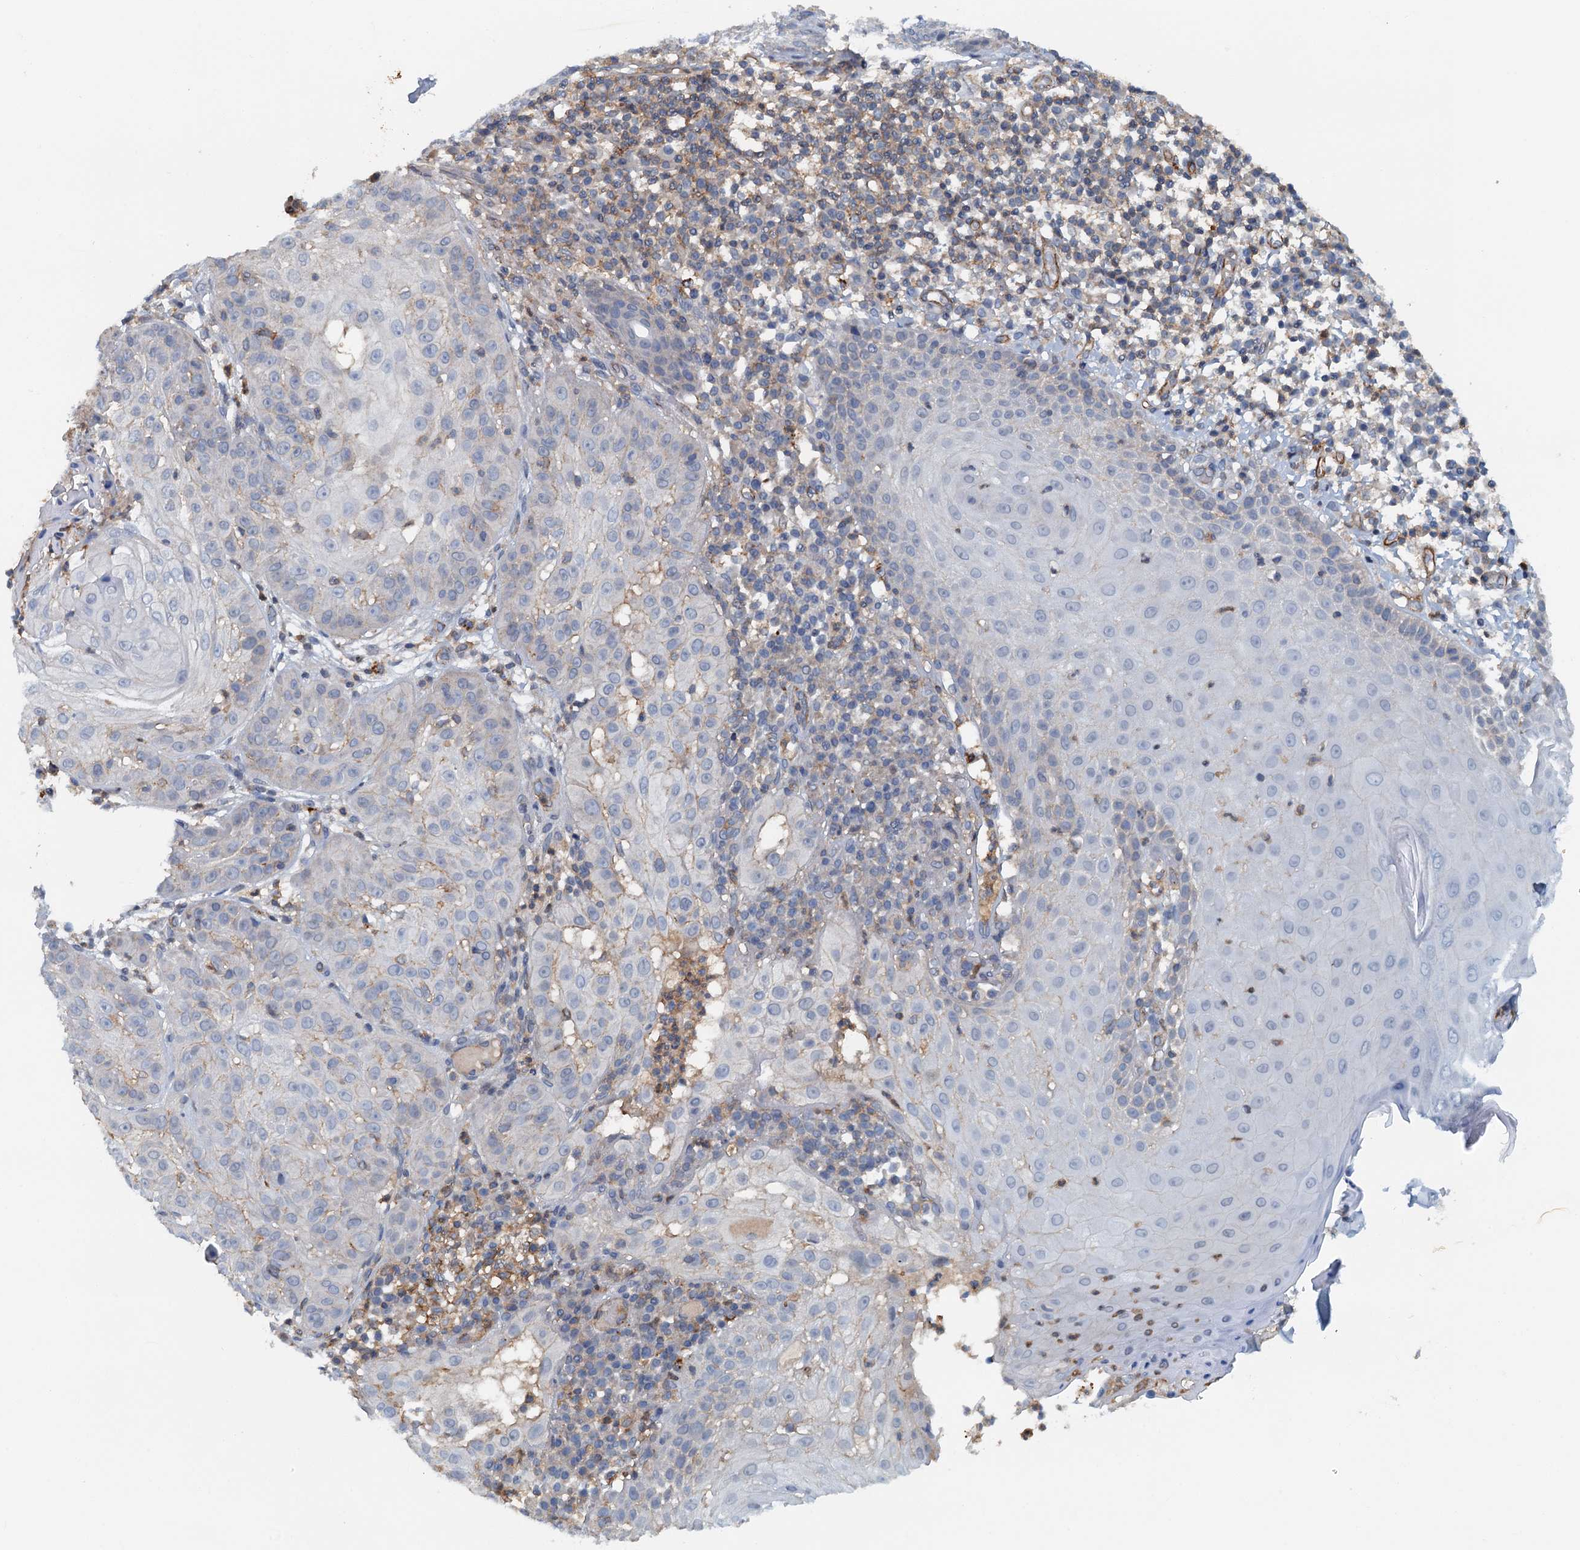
{"staining": {"intensity": "negative", "quantity": "none", "location": "none"}, "tissue": "skin cancer", "cell_type": "Tumor cells", "image_type": "cancer", "snomed": [{"axis": "morphology", "description": "Normal tissue, NOS"}, {"axis": "morphology", "description": "Basal cell carcinoma"}, {"axis": "topography", "description": "Skin"}], "caption": "Tumor cells are negative for protein expression in human basal cell carcinoma (skin).", "gene": "THAP10", "patient": {"sex": "male", "age": 93}}